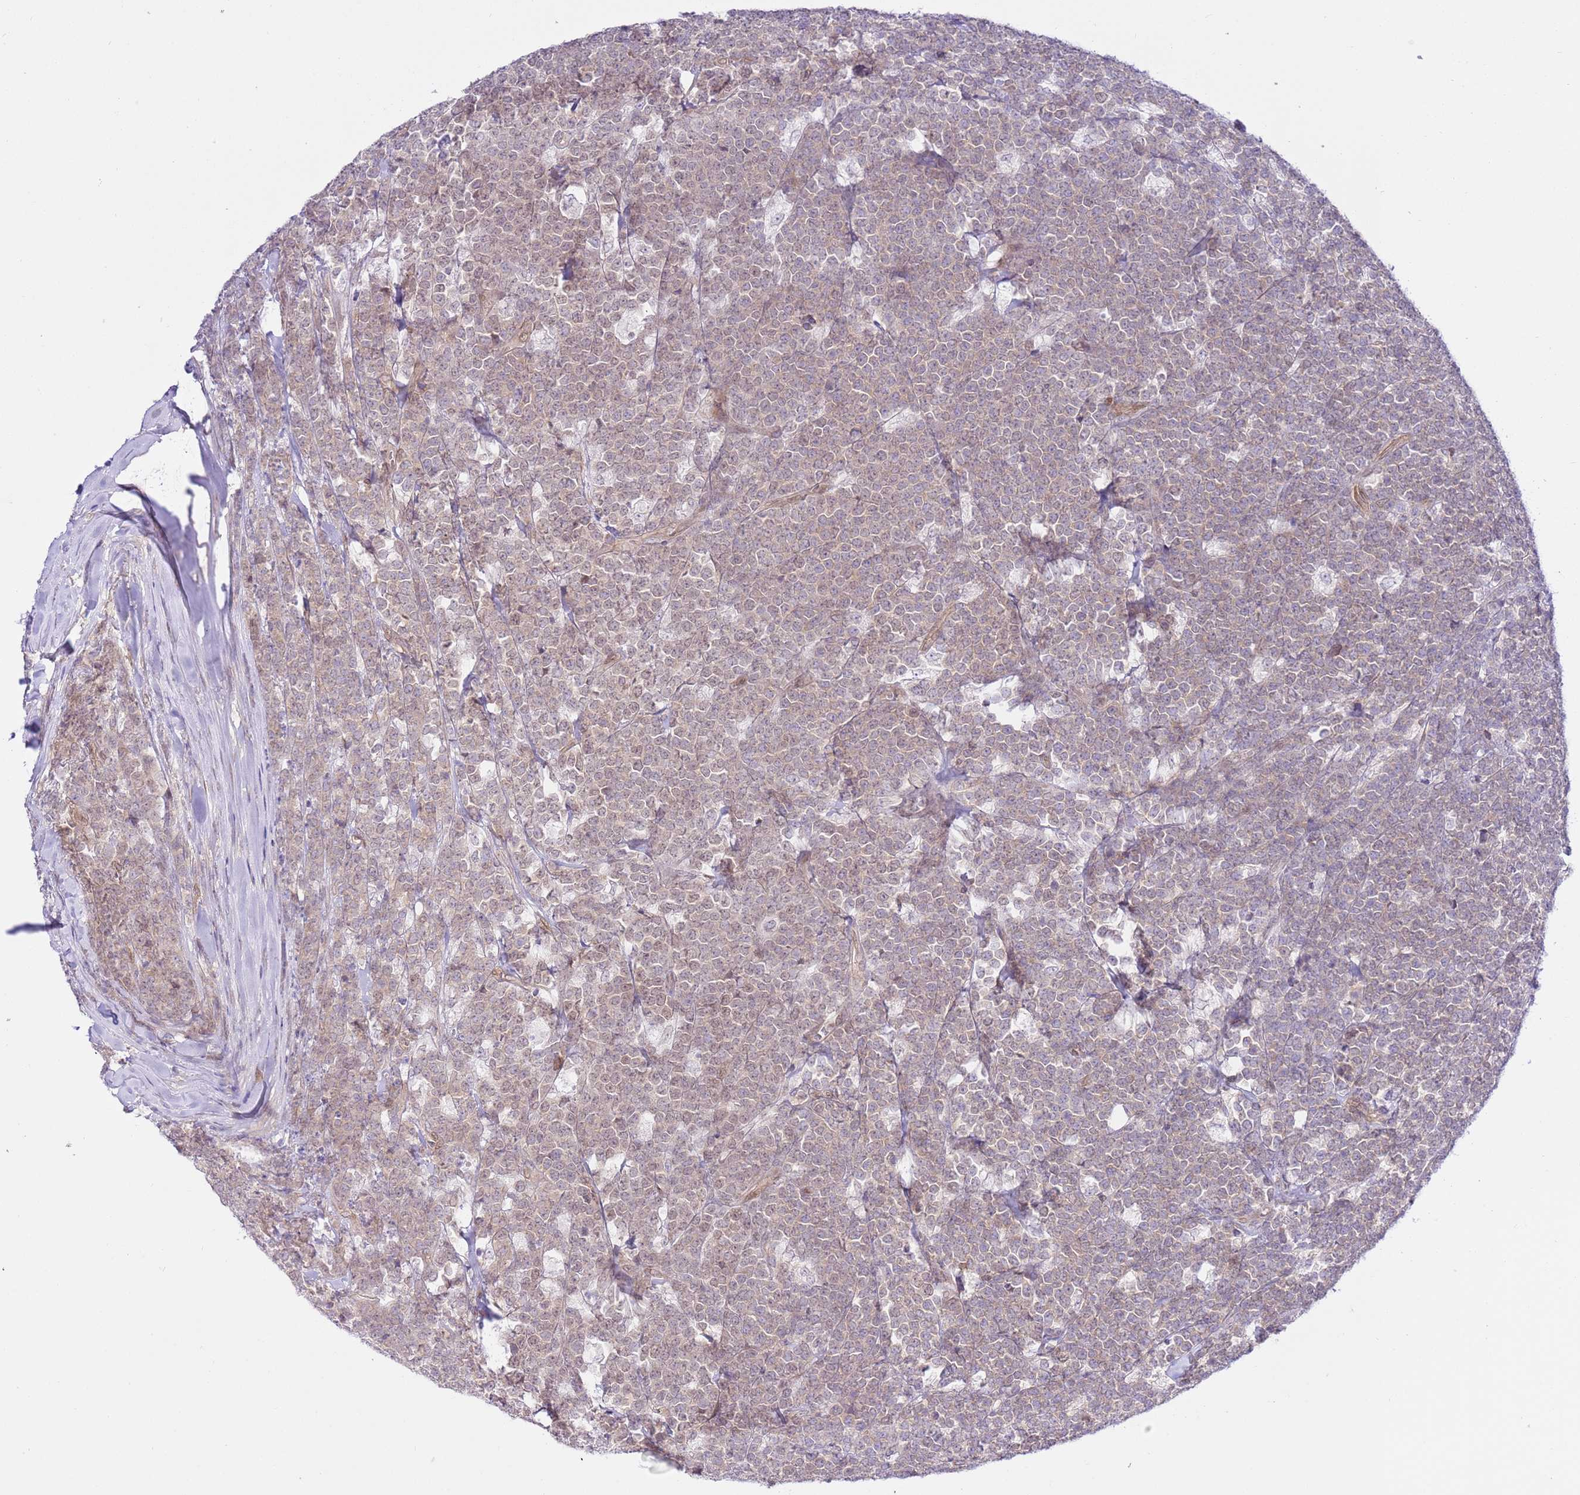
{"staining": {"intensity": "weak", "quantity": "<25%", "location": "cytoplasmic/membranous"}, "tissue": "lymphoma", "cell_type": "Tumor cells", "image_type": "cancer", "snomed": [{"axis": "morphology", "description": "Malignant lymphoma, non-Hodgkin's type, High grade"}, {"axis": "topography", "description": "Small intestine"}, {"axis": "topography", "description": "Colon"}], "caption": "The histopathology image displays no significant positivity in tumor cells of high-grade malignant lymphoma, non-Hodgkin's type. (Brightfield microscopy of DAB IHC at high magnification).", "gene": "TRIM37", "patient": {"sex": "male", "age": 8}}